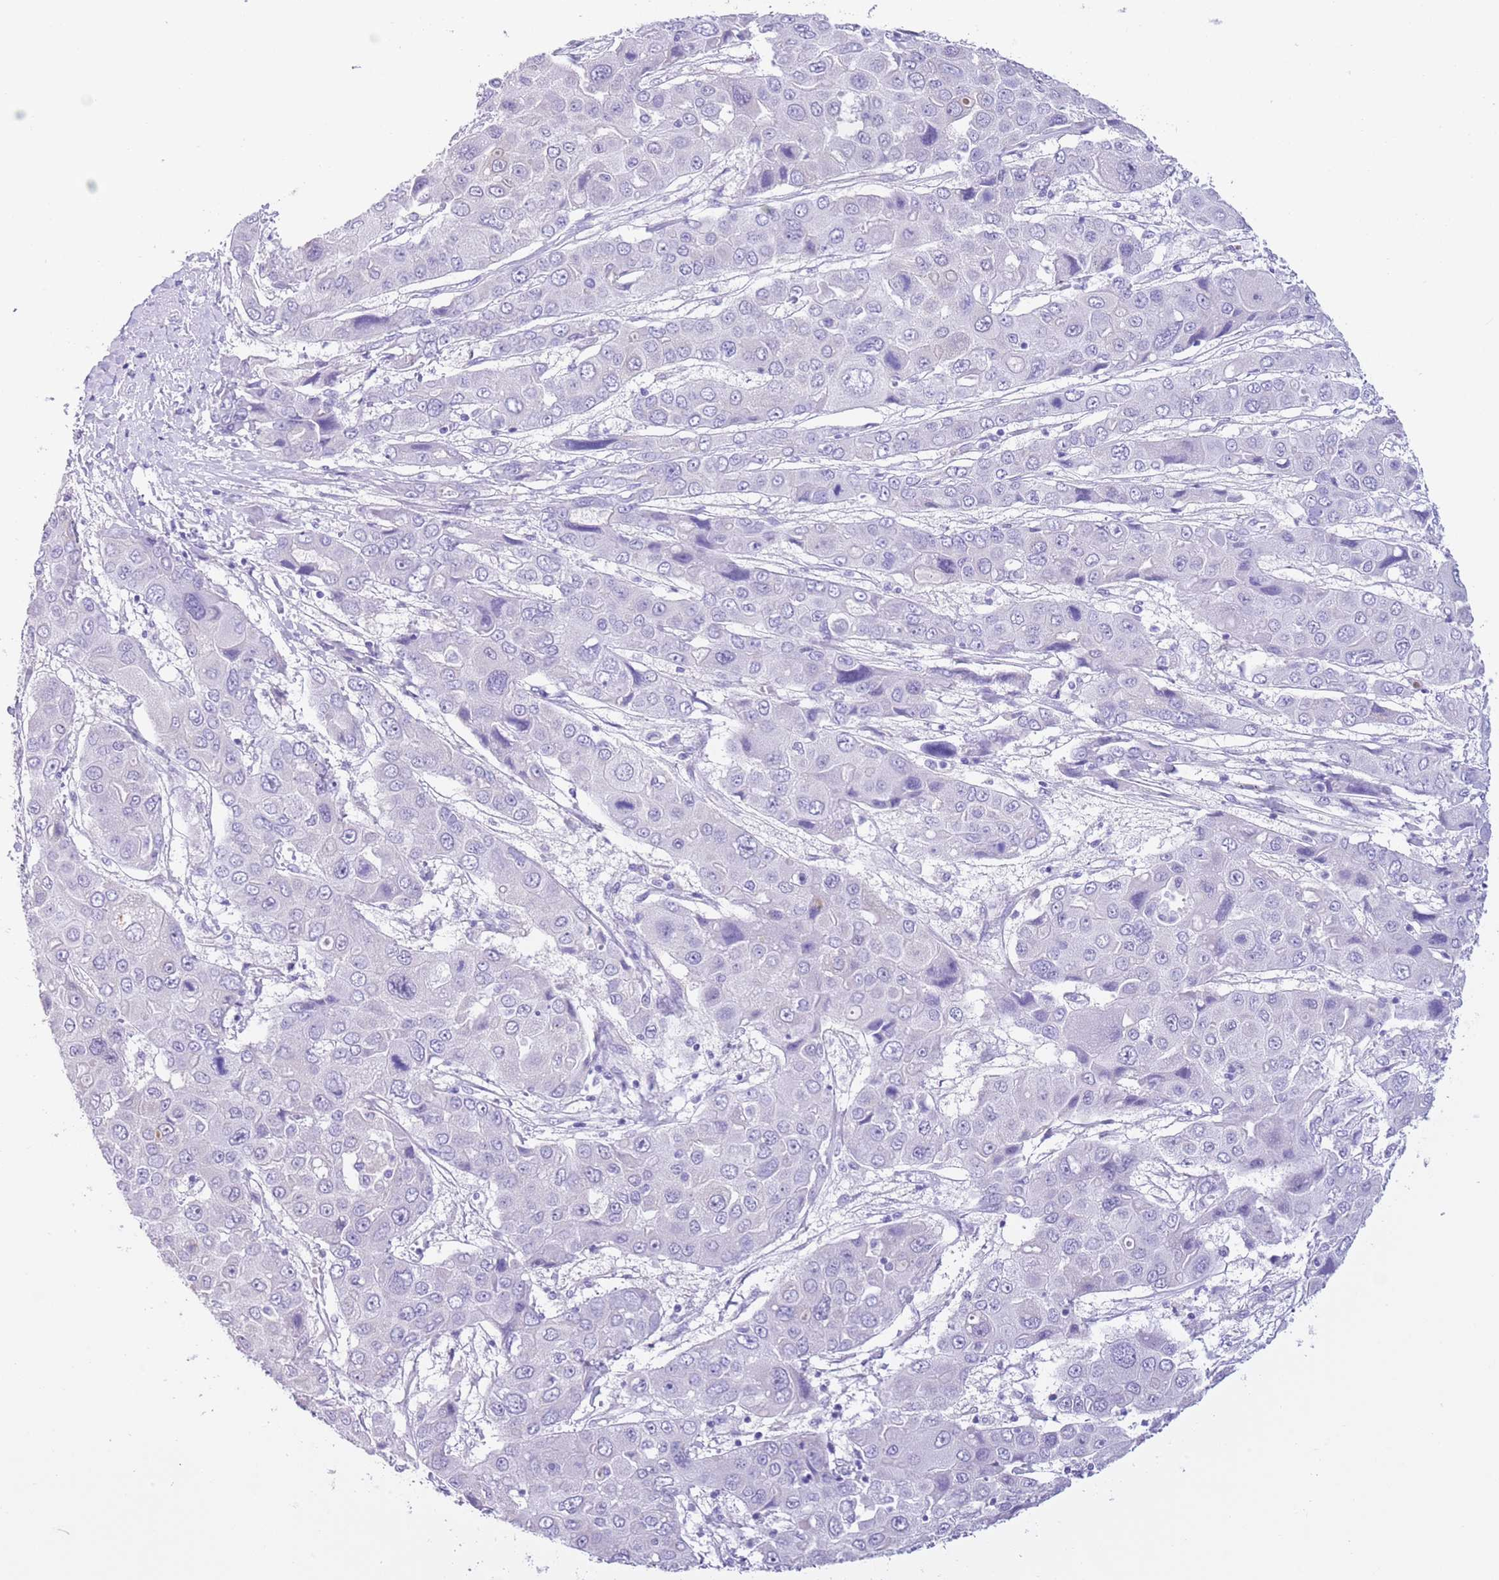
{"staining": {"intensity": "negative", "quantity": "none", "location": "none"}, "tissue": "liver cancer", "cell_type": "Tumor cells", "image_type": "cancer", "snomed": [{"axis": "morphology", "description": "Cholangiocarcinoma"}, {"axis": "topography", "description": "Liver"}], "caption": "DAB immunohistochemical staining of liver cancer (cholangiocarcinoma) displays no significant staining in tumor cells. (DAB immunohistochemistry with hematoxylin counter stain).", "gene": "TMEM185B", "patient": {"sex": "male", "age": 67}}